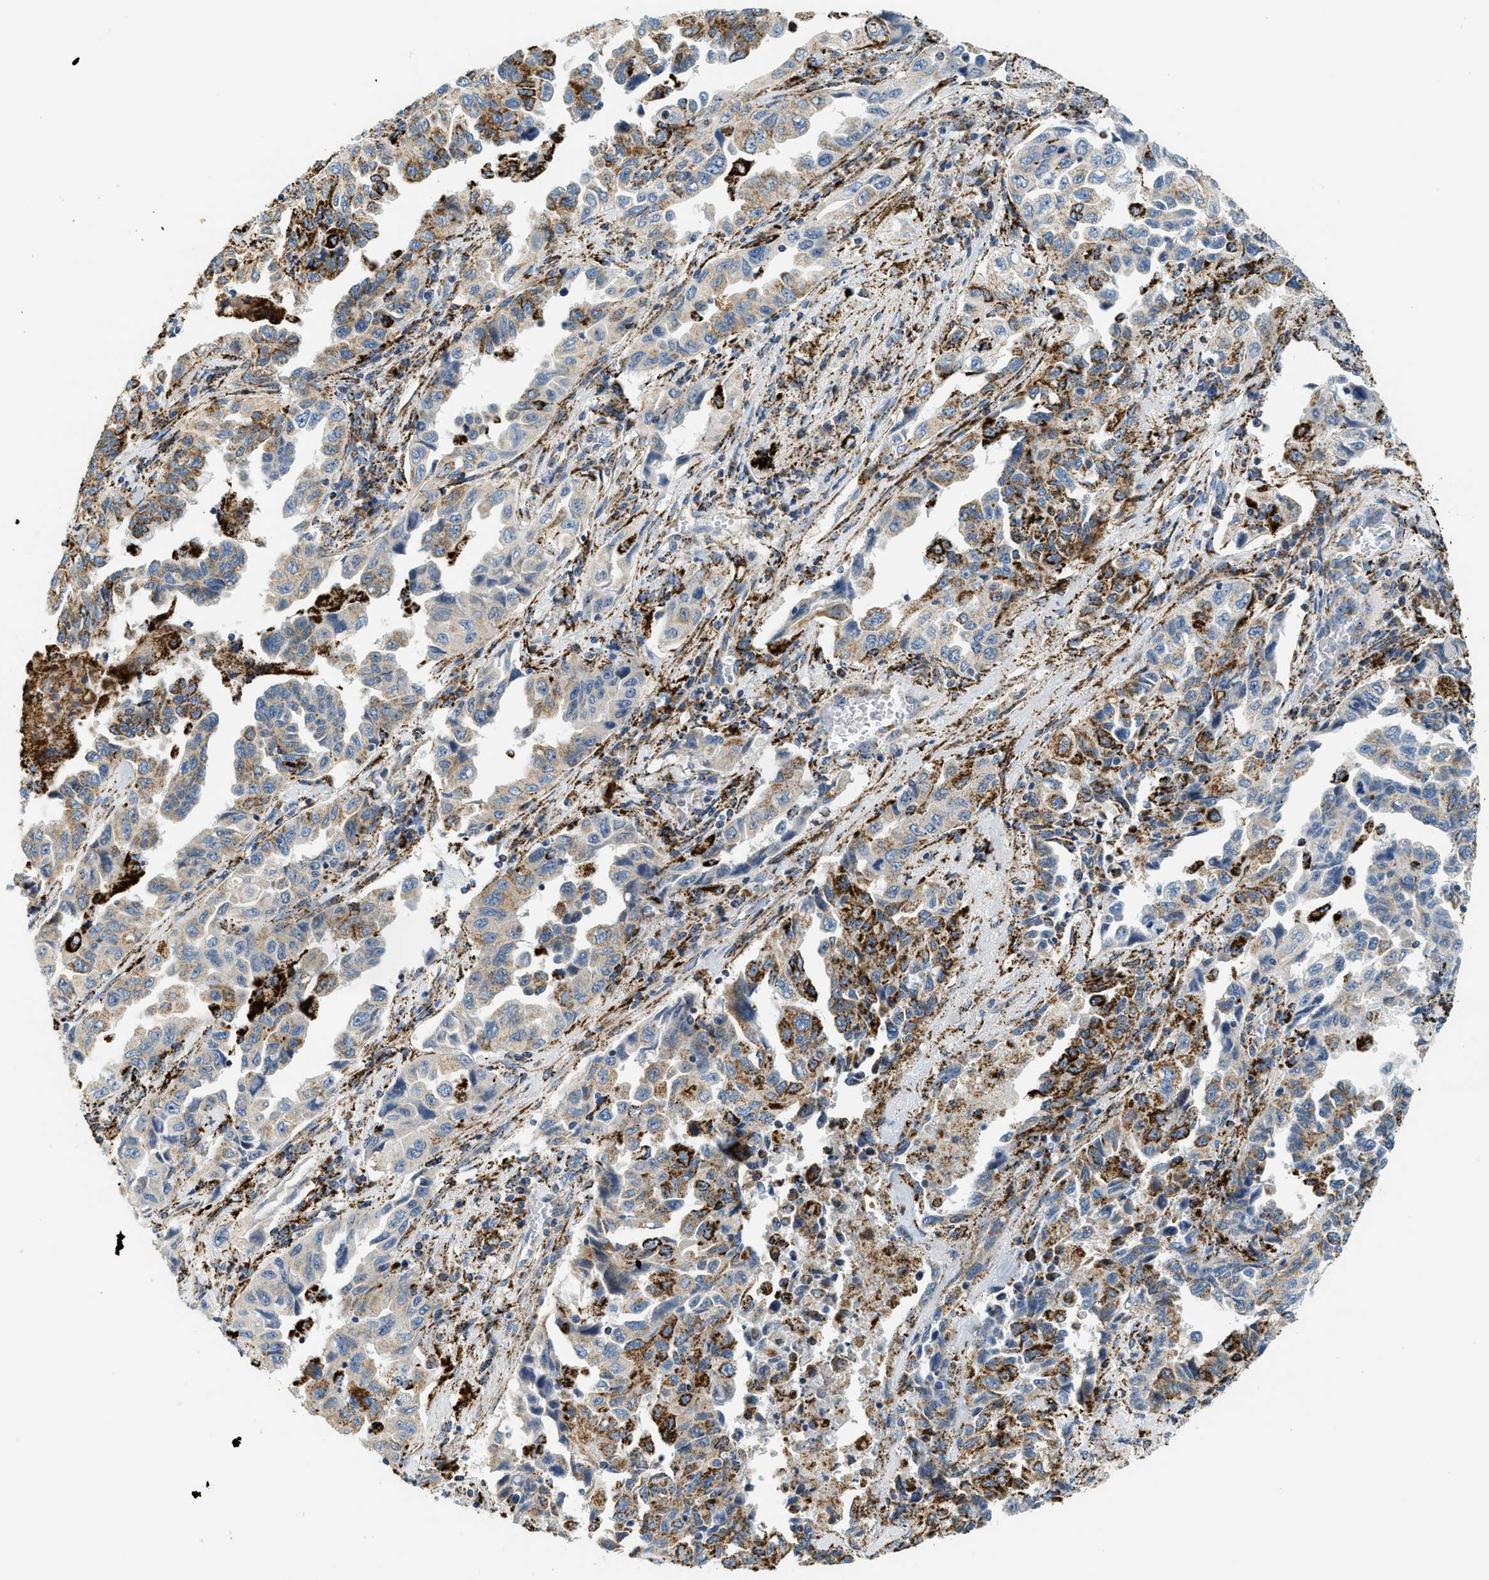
{"staining": {"intensity": "moderate", "quantity": ">75%", "location": "cytoplasmic/membranous"}, "tissue": "lung cancer", "cell_type": "Tumor cells", "image_type": "cancer", "snomed": [{"axis": "morphology", "description": "Adenocarcinoma, NOS"}, {"axis": "topography", "description": "Lung"}], "caption": "A high-resolution histopathology image shows immunohistochemistry (IHC) staining of lung adenocarcinoma, which exhibits moderate cytoplasmic/membranous expression in approximately >75% of tumor cells.", "gene": "HLCS", "patient": {"sex": "female", "age": 51}}